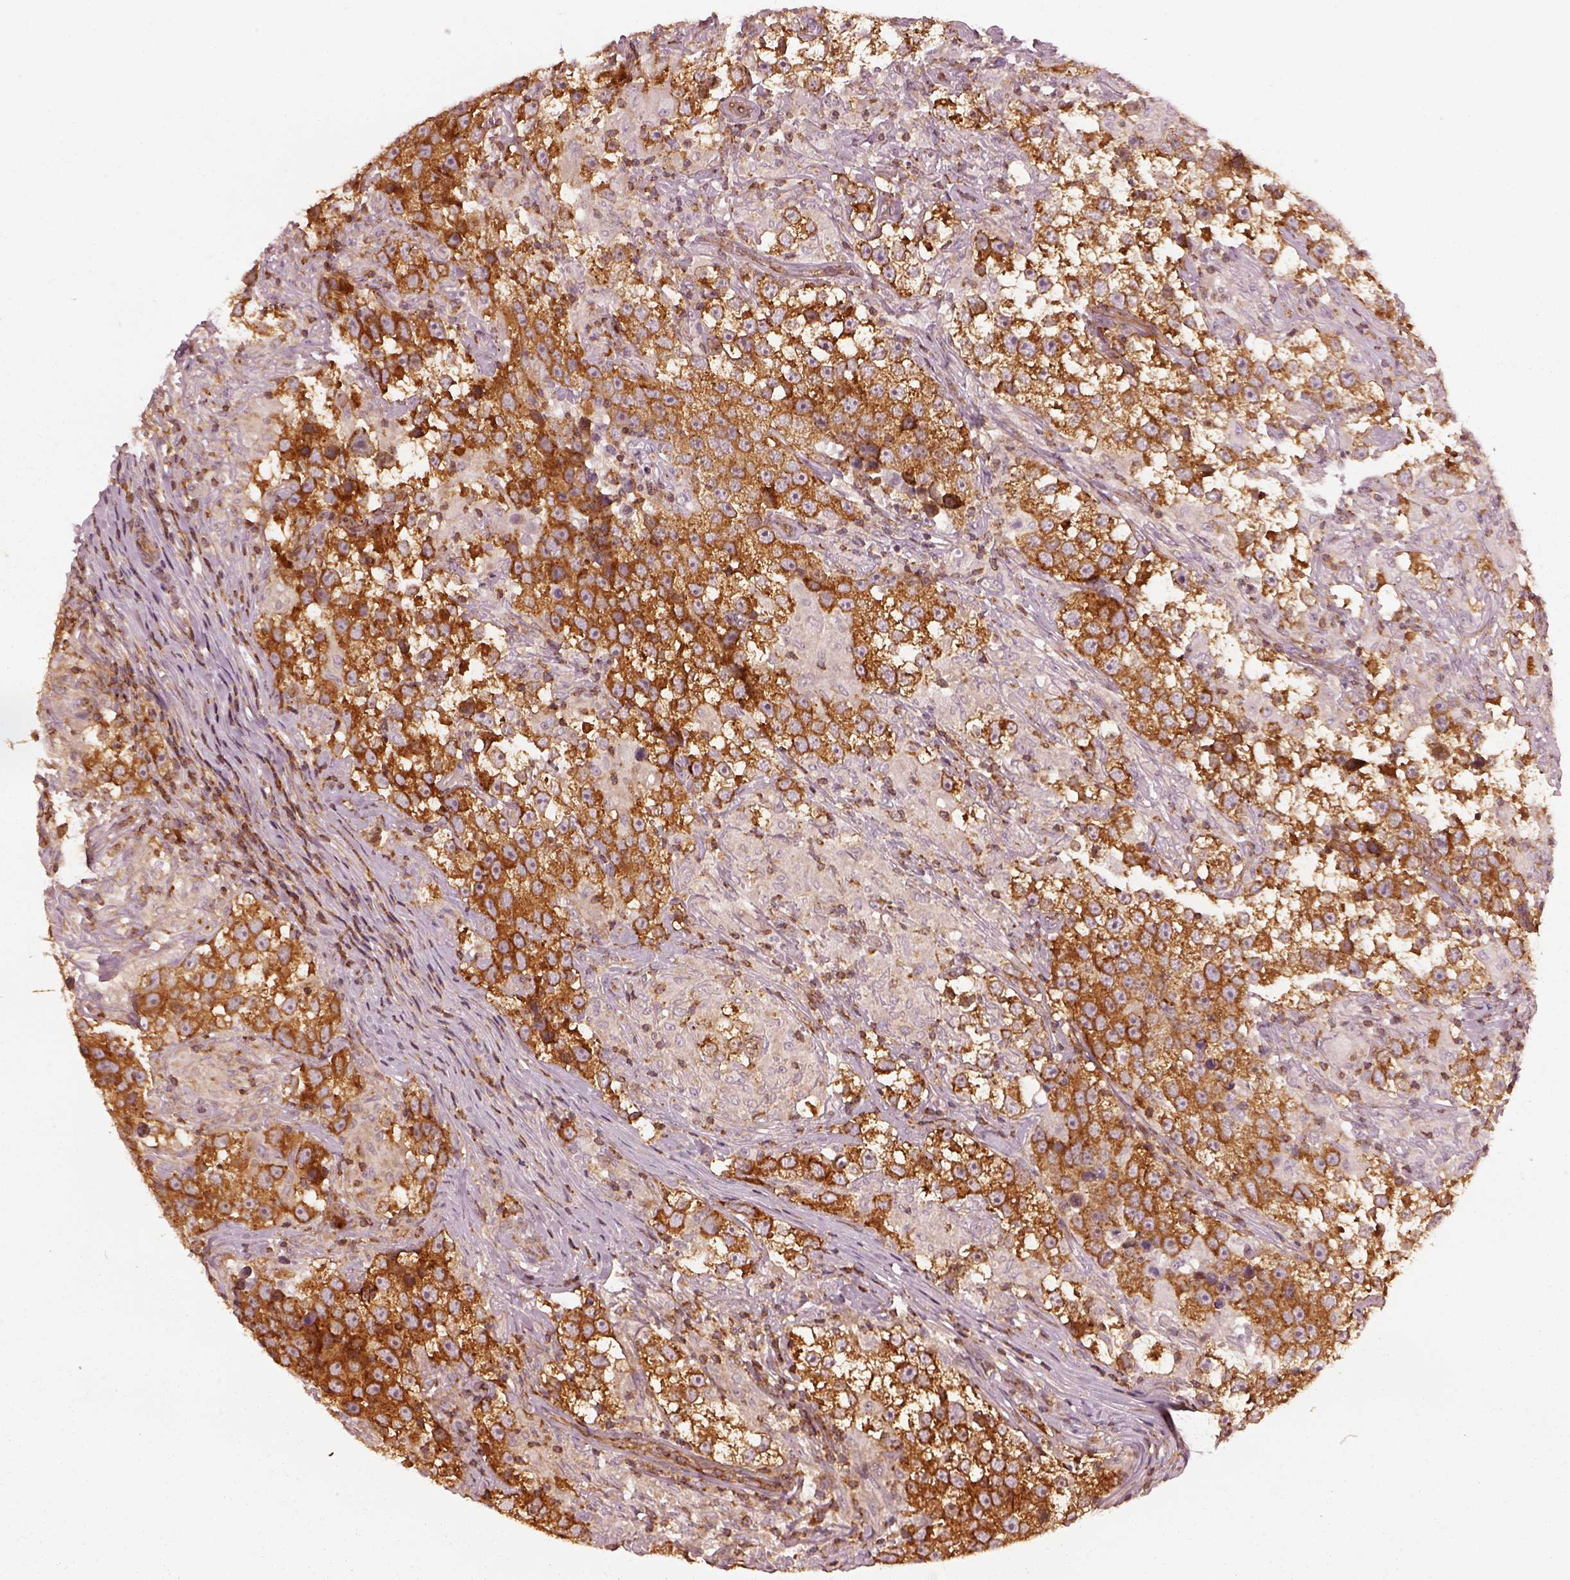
{"staining": {"intensity": "moderate", "quantity": ">75%", "location": "cytoplasmic/membranous"}, "tissue": "testis cancer", "cell_type": "Tumor cells", "image_type": "cancer", "snomed": [{"axis": "morphology", "description": "Seminoma, NOS"}, {"axis": "topography", "description": "Testis"}], "caption": "Protein staining by immunohistochemistry shows moderate cytoplasmic/membranous expression in approximately >75% of tumor cells in testis seminoma.", "gene": "LSM14A", "patient": {"sex": "male", "age": 46}}